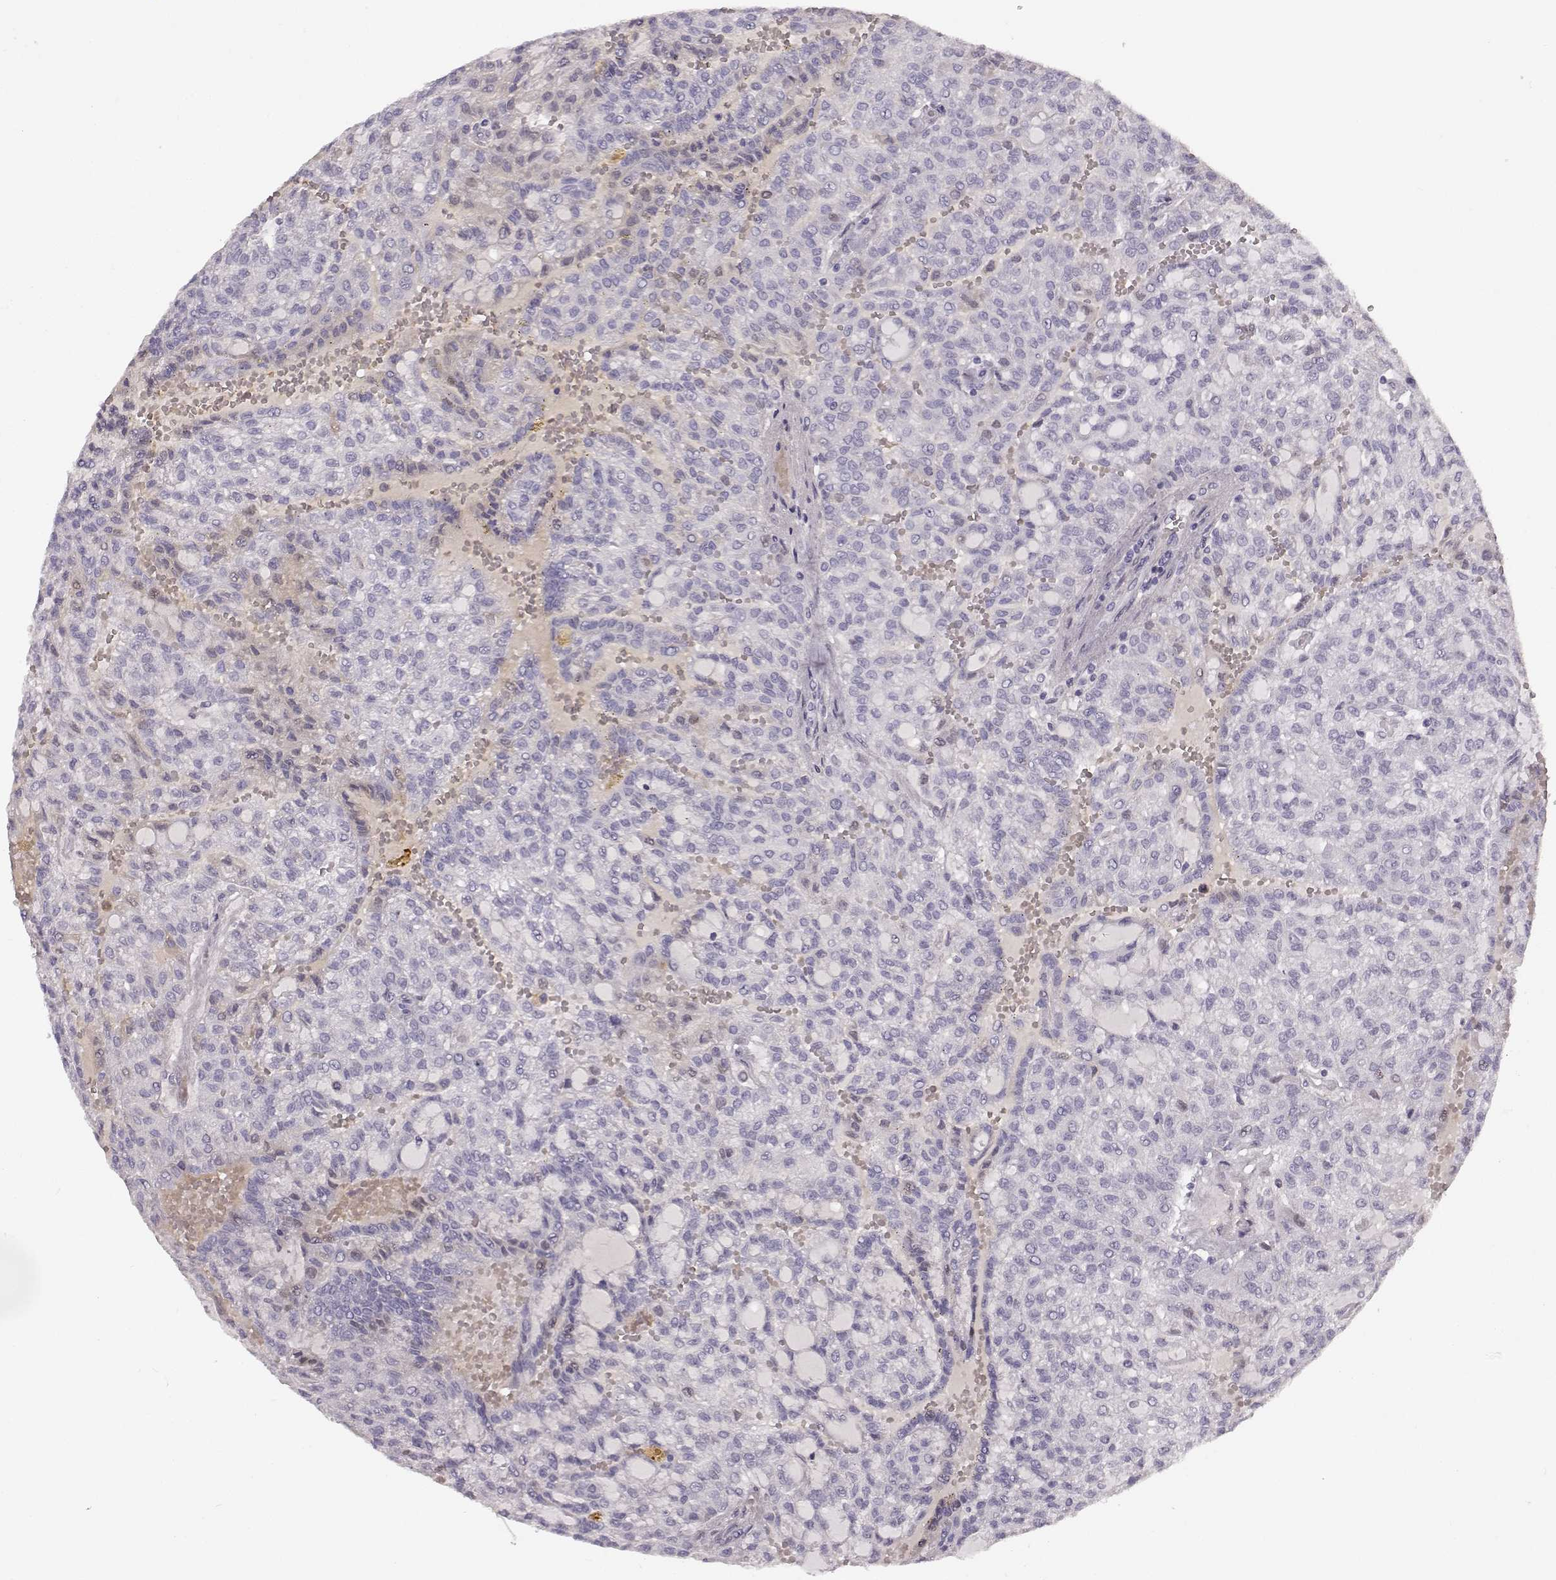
{"staining": {"intensity": "negative", "quantity": "none", "location": "none"}, "tissue": "renal cancer", "cell_type": "Tumor cells", "image_type": "cancer", "snomed": [{"axis": "morphology", "description": "Adenocarcinoma, NOS"}, {"axis": "topography", "description": "Kidney"}], "caption": "This is an immunohistochemistry image of renal cancer (adenocarcinoma). There is no positivity in tumor cells.", "gene": "KIAA0319", "patient": {"sex": "male", "age": 63}}